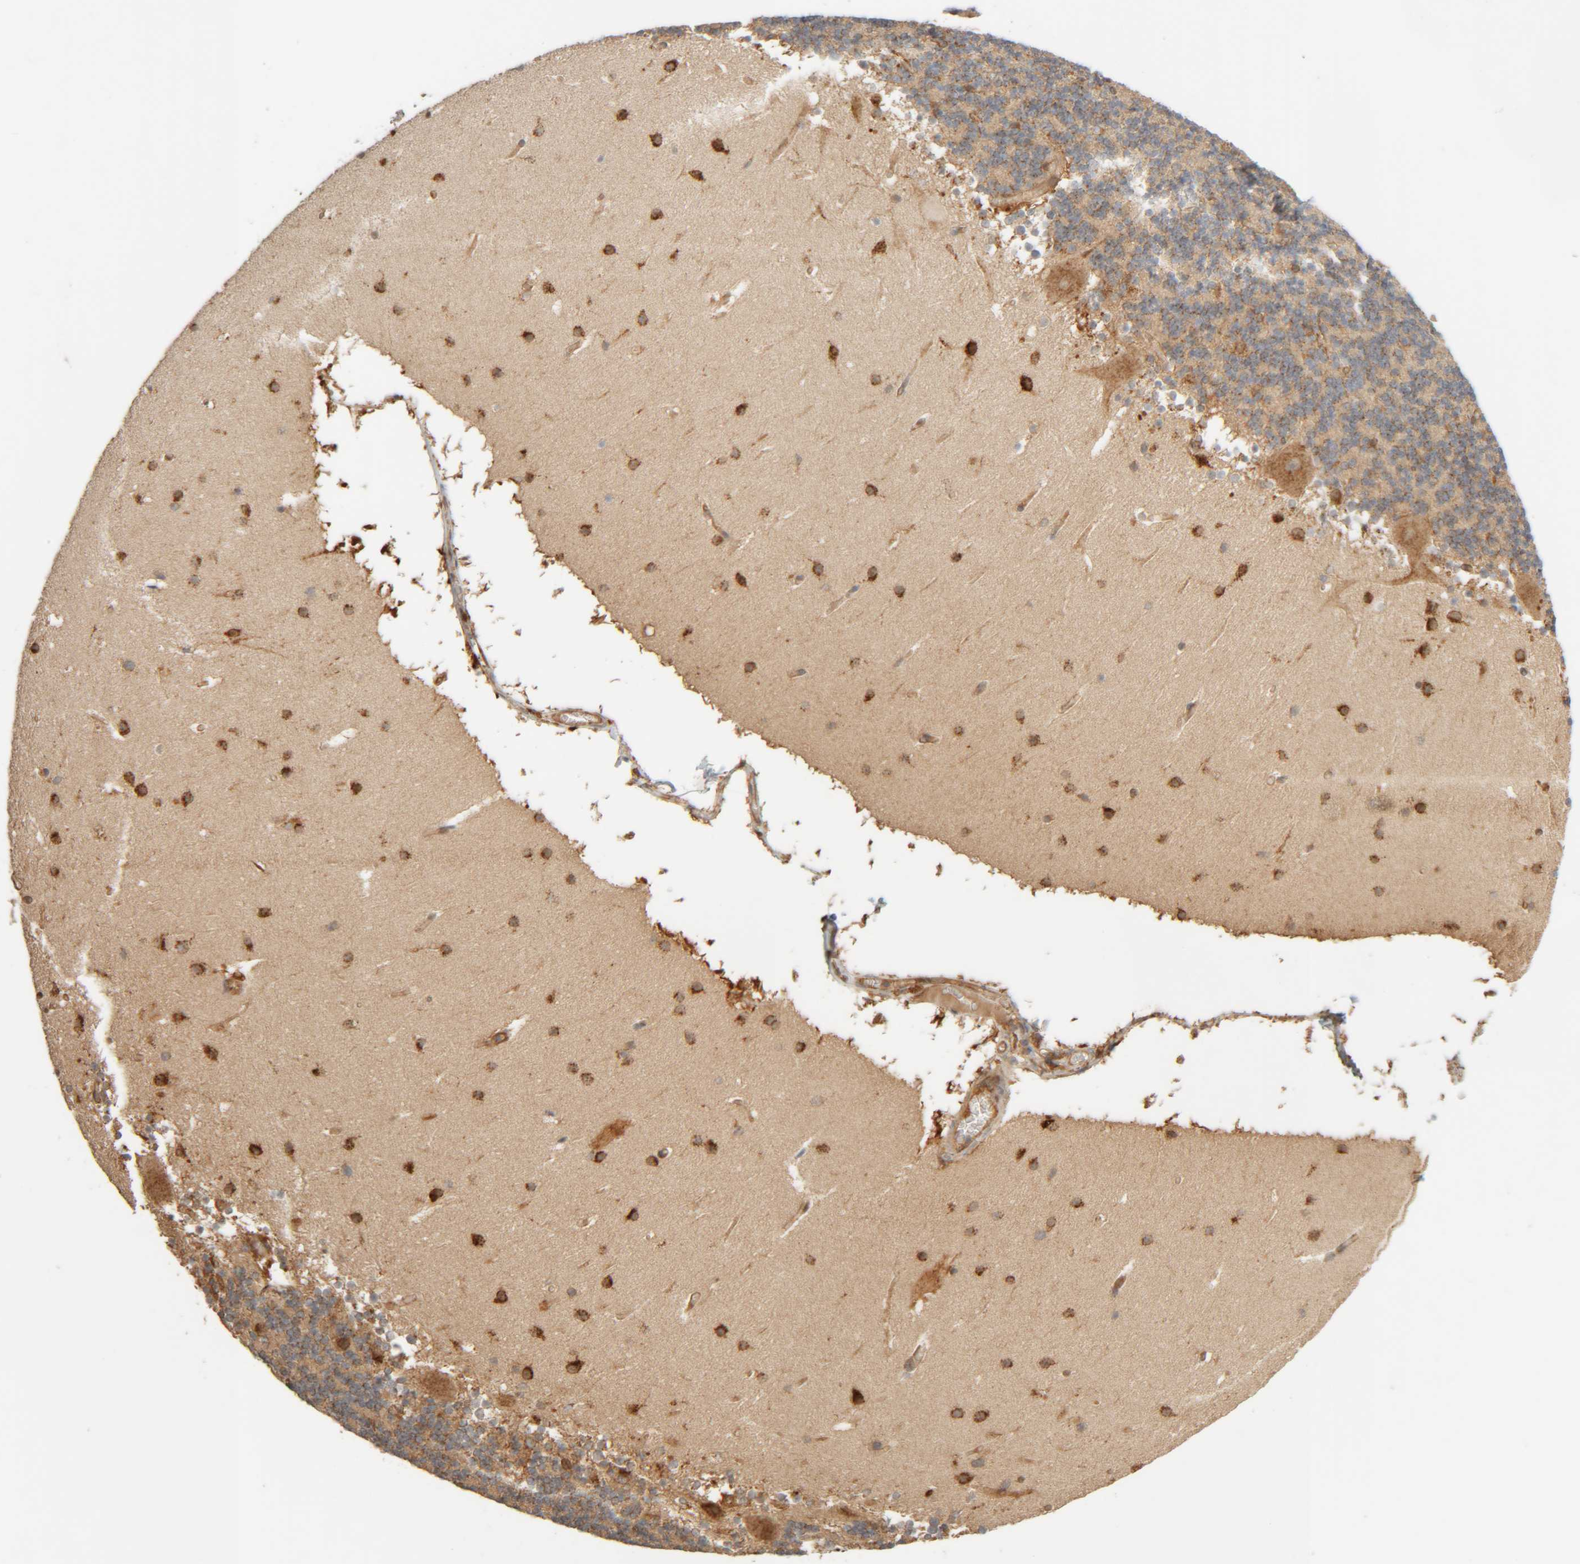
{"staining": {"intensity": "moderate", "quantity": "25%-75%", "location": "cytoplasmic/membranous"}, "tissue": "cerebellum", "cell_type": "Cells in granular layer", "image_type": "normal", "snomed": [{"axis": "morphology", "description": "Normal tissue, NOS"}, {"axis": "topography", "description": "Cerebellum"}], "caption": "The image reveals immunohistochemical staining of normal cerebellum. There is moderate cytoplasmic/membranous expression is appreciated in approximately 25%-75% of cells in granular layer.", "gene": "TMEM192", "patient": {"sex": "male", "age": 45}}